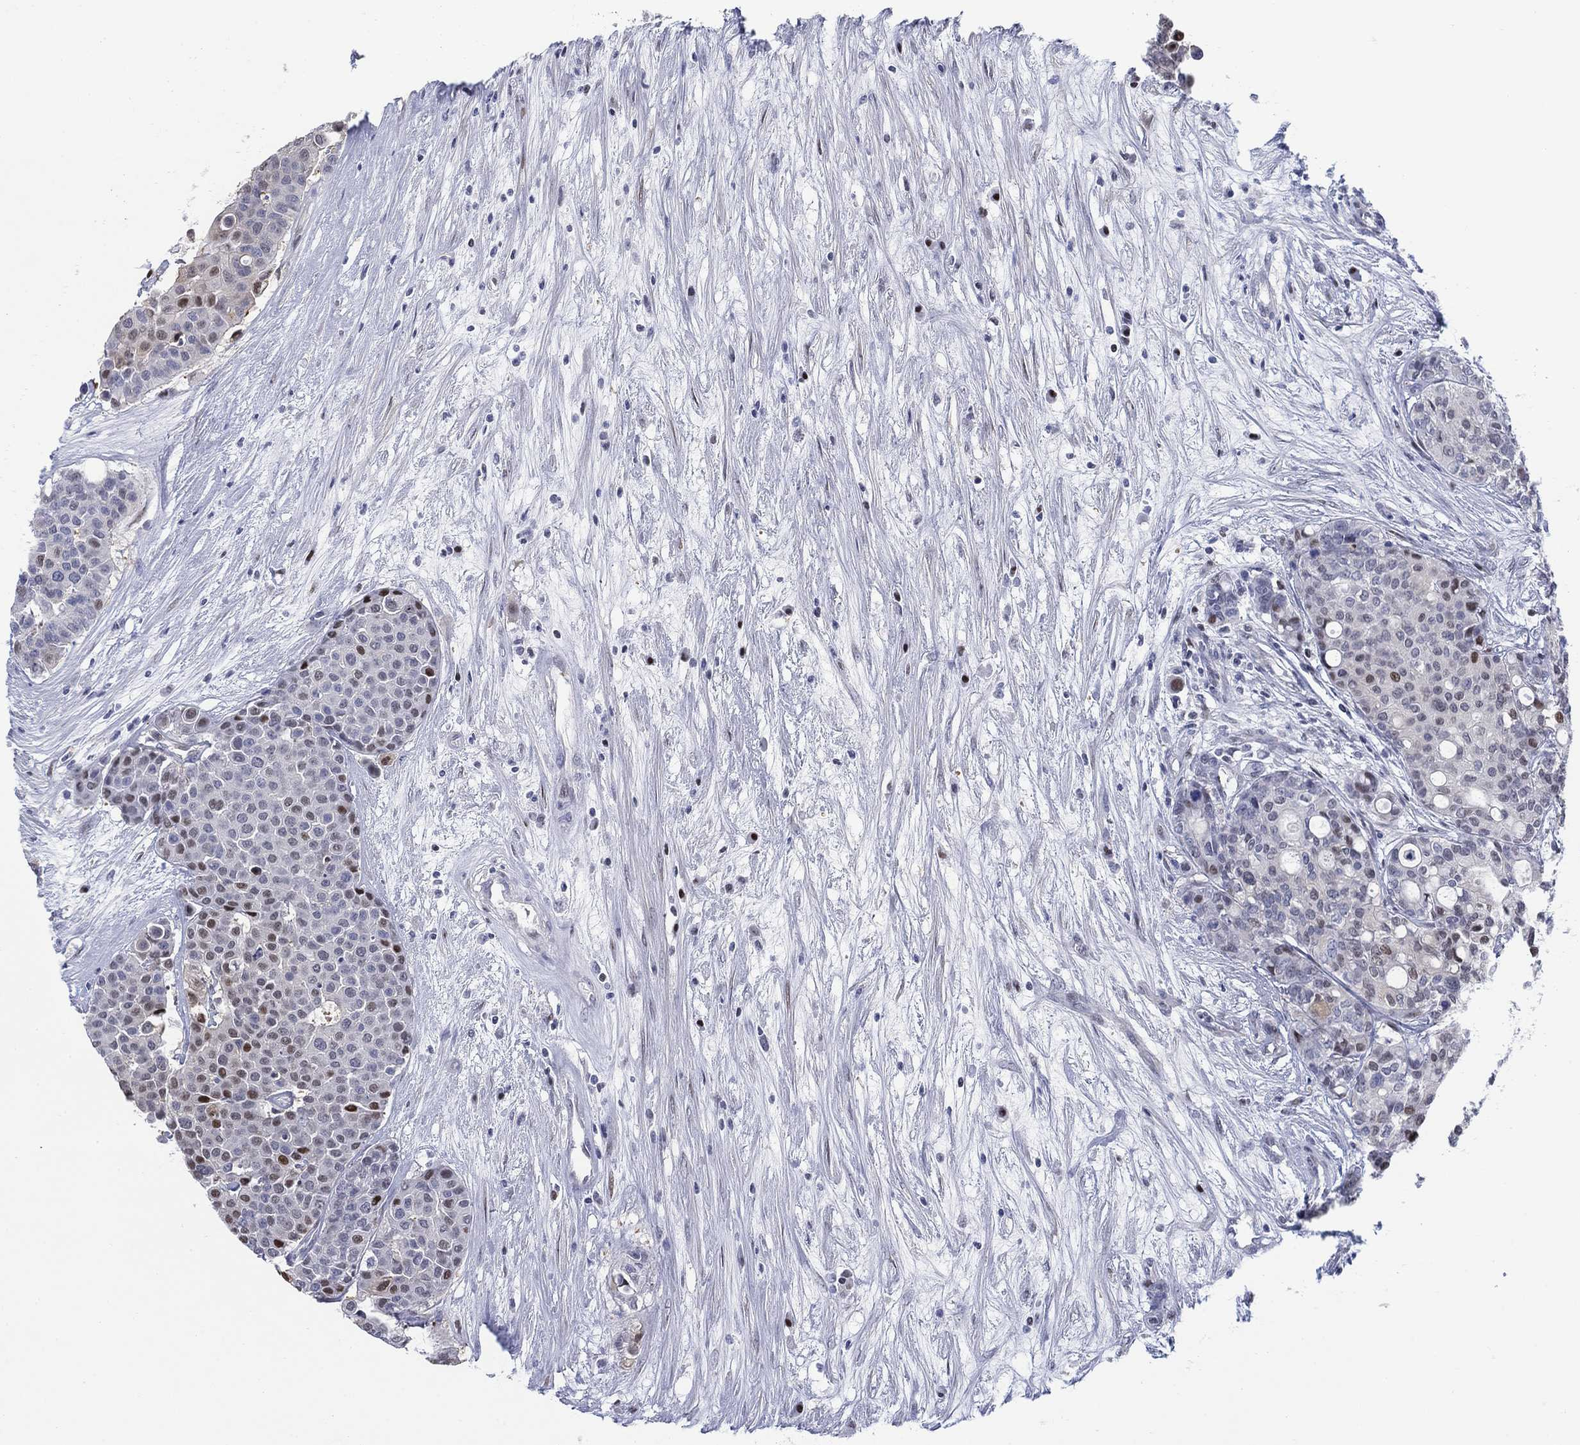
{"staining": {"intensity": "strong", "quantity": "<25%", "location": "nuclear"}, "tissue": "carcinoid", "cell_type": "Tumor cells", "image_type": "cancer", "snomed": [{"axis": "morphology", "description": "Carcinoid, malignant, NOS"}, {"axis": "topography", "description": "Colon"}], "caption": "Carcinoid was stained to show a protein in brown. There is medium levels of strong nuclear expression in about <25% of tumor cells.", "gene": "MYO3A", "patient": {"sex": "male", "age": 81}}